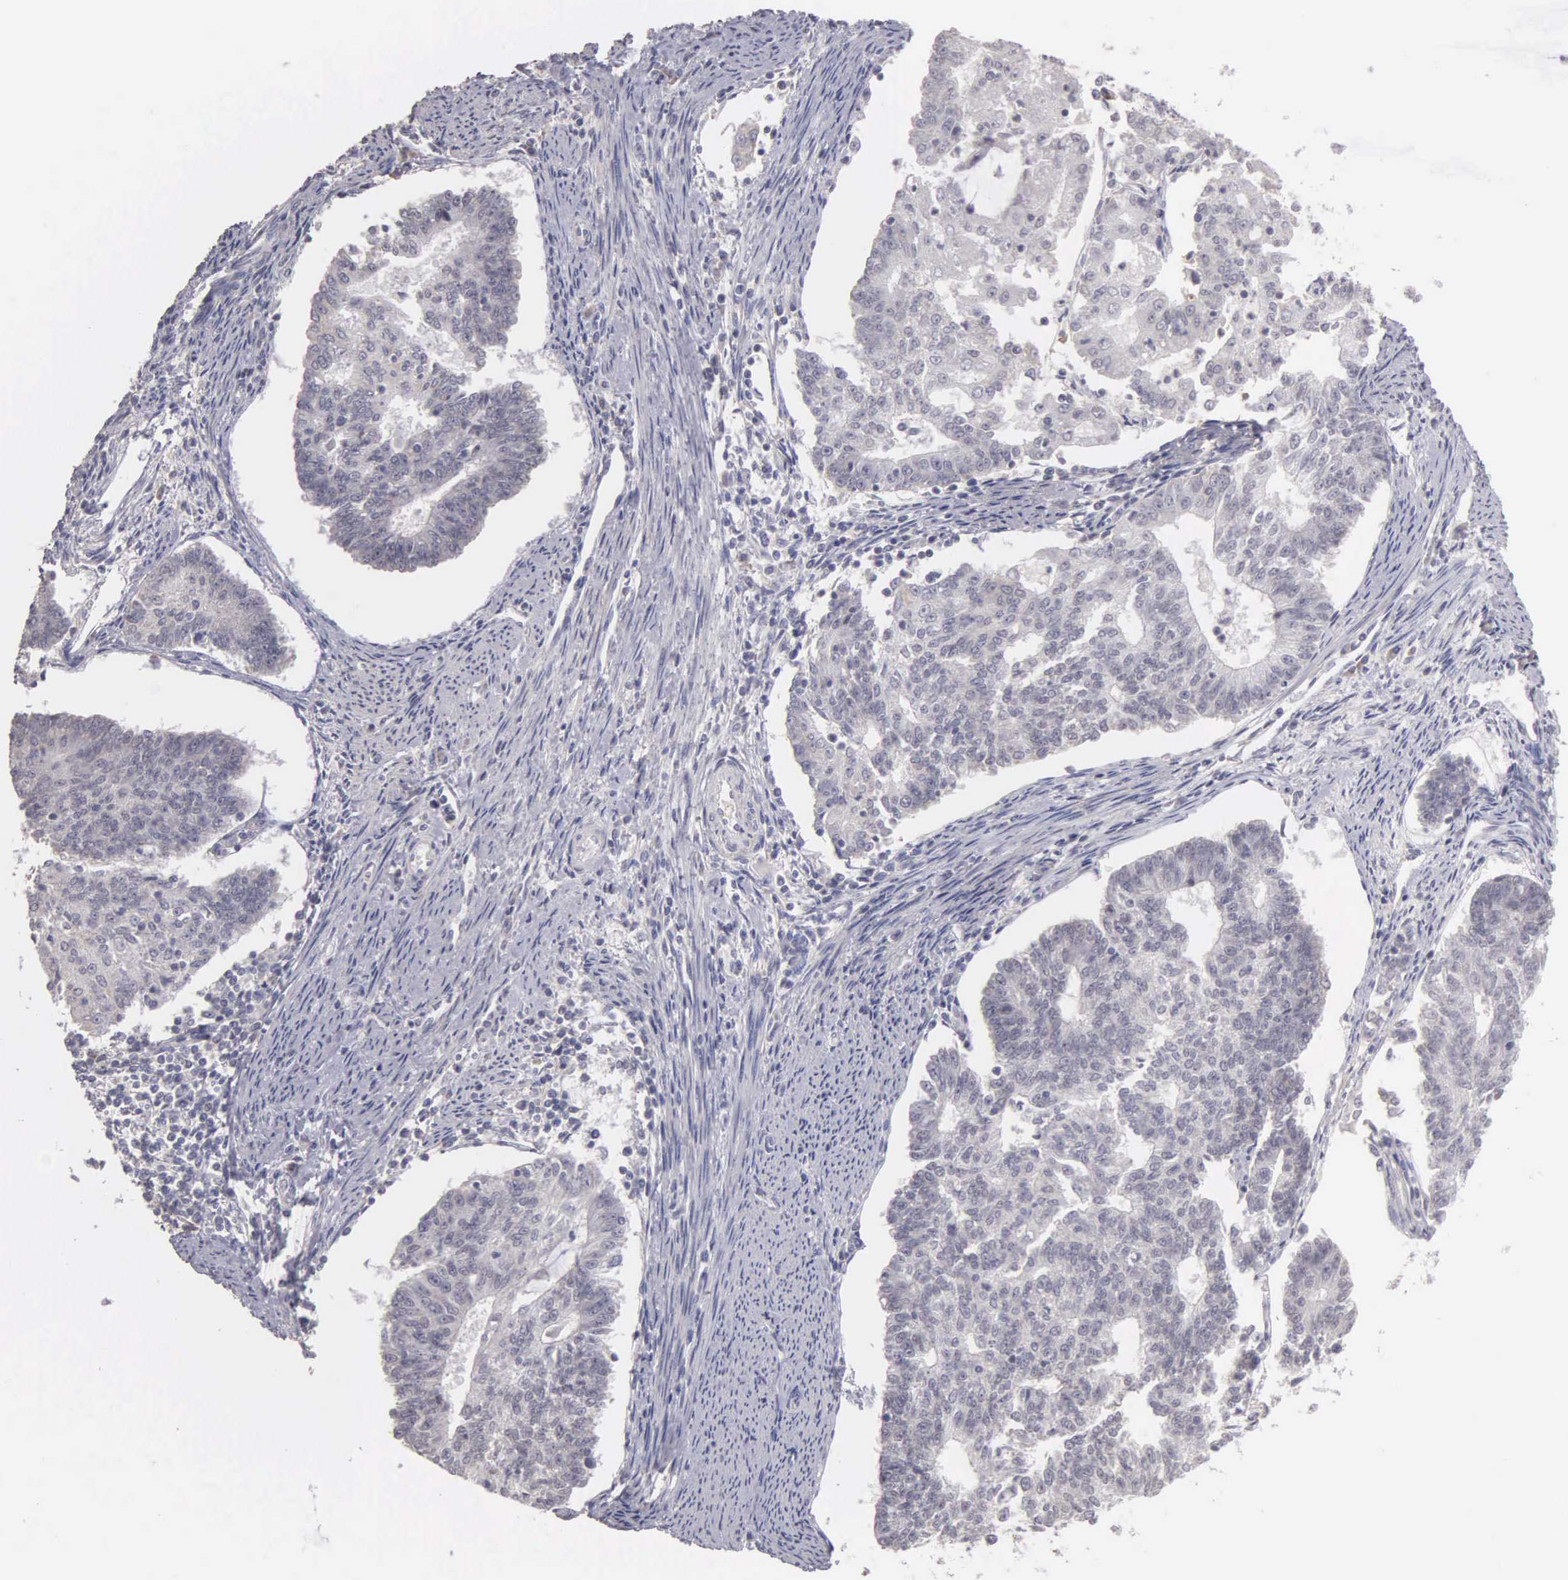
{"staining": {"intensity": "negative", "quantity": "none", "location": "none"}, "tissue": "endometrial cancer", "cell_type": "Tumor cells", "image_type": "cancer", "snomed": [{"axis": "morphology", "description": "Adenocarcinoma, NOS"}, {"axis": "topography", "description": "Endometrium"}], "caption": "IHC micrograph of human endometrial cancer (adenocarcinoma) stained for a protein (brown), which reveals no positivity in tumor cells.", "gene": "BRD1", "patient": {"sex": "female", "age": 56}}